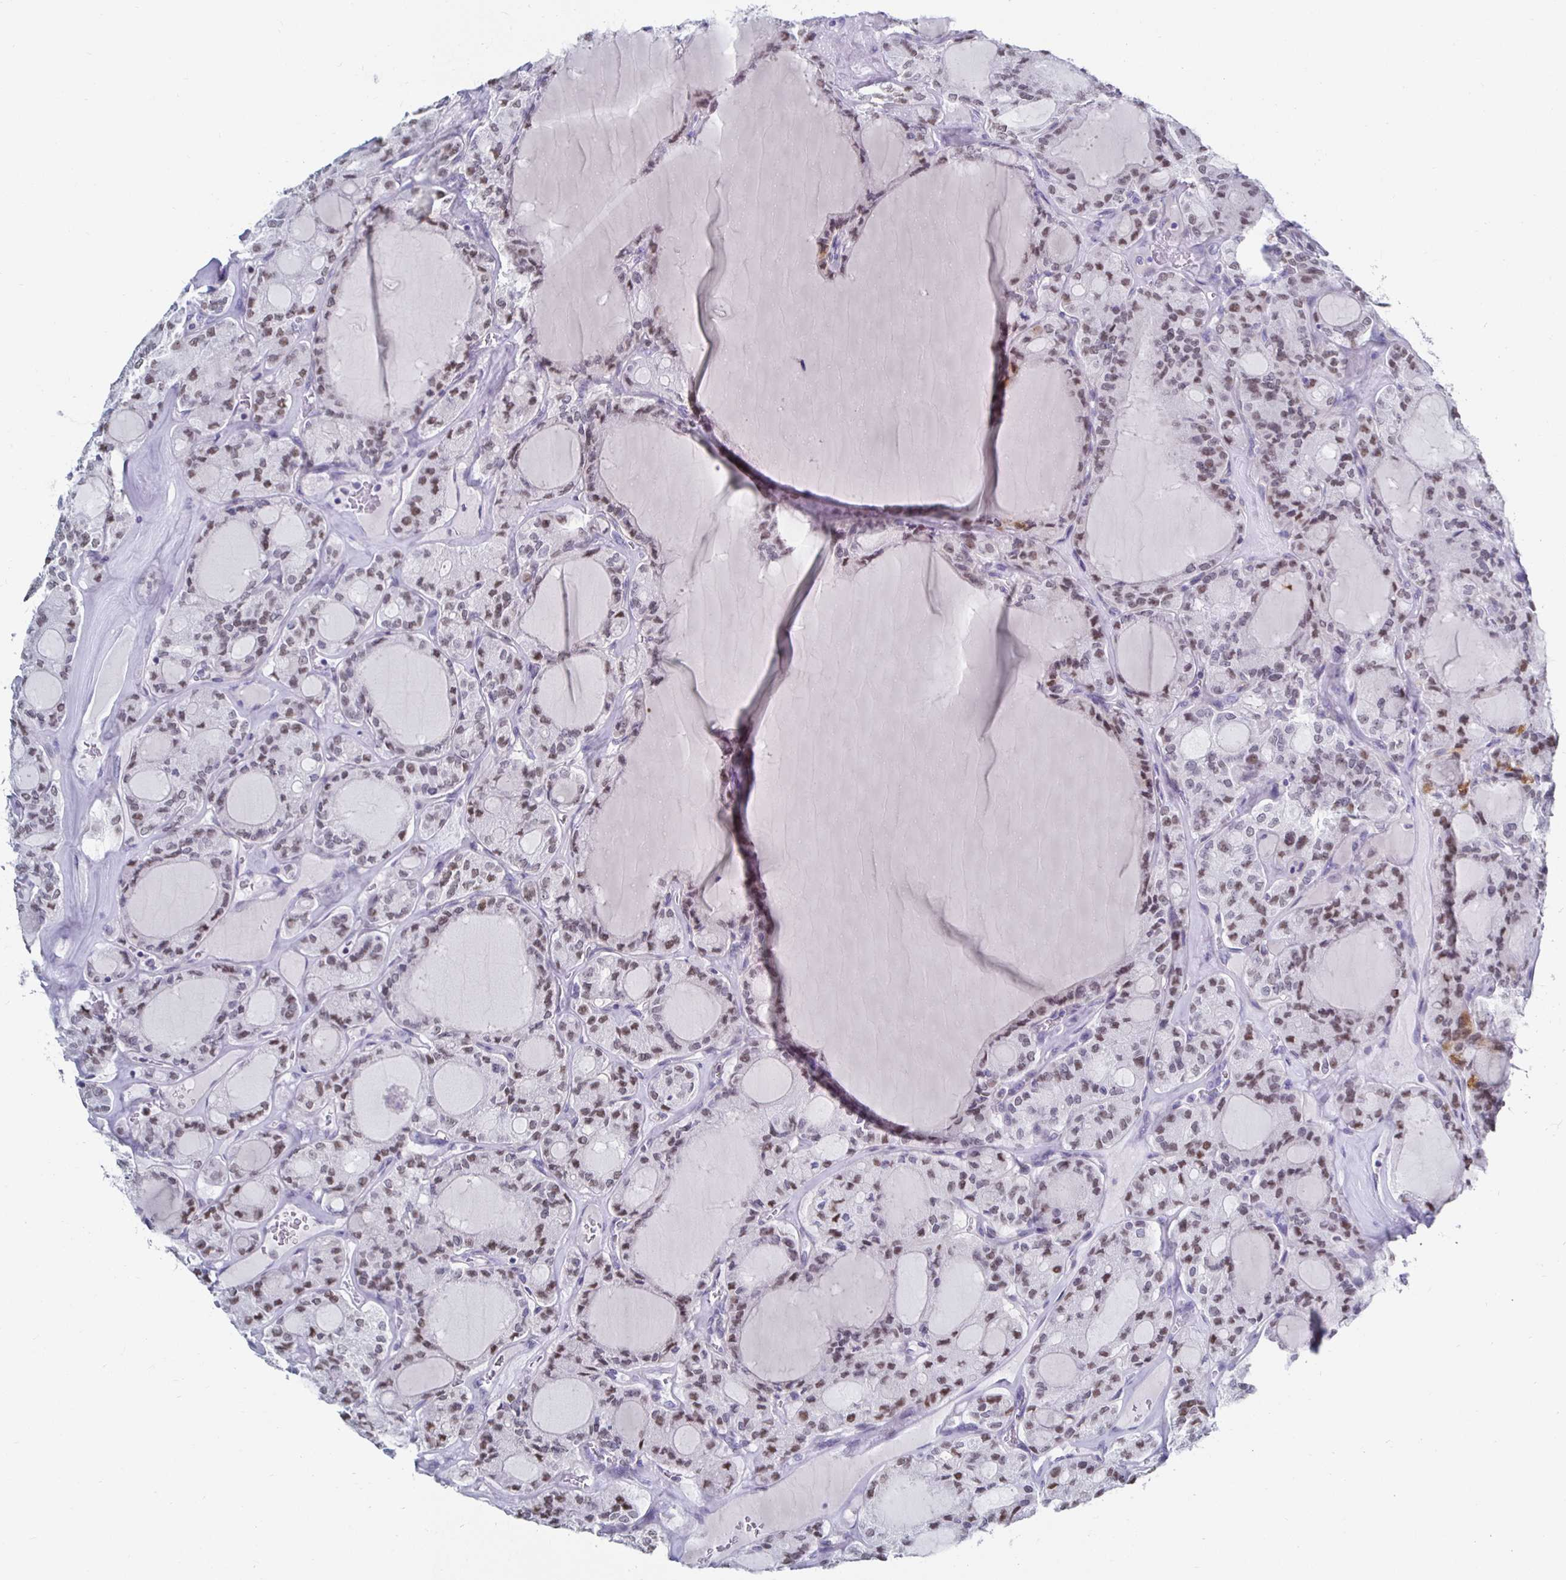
{"staining": {"intensity": "moderate", "quantity": "25%-75%", "location": "cytoplasmic/membranous,nuclear"}, "tissue": "thyroid cancer", "cell_type": "Tumor cells", "image_type": "cancer", "snomed": [{"axis": "morphology", "description": "Papillary adenocarcinoma, NOS"}, {"axis": "topography", "description": "Thyroid gland"}], "caption": "Human thyroid cancer (papillary adenocarcinoma) stained with a protein marker shows moderate staining in tumor cells.", "gene": "NOCT", "patient": {"sex": "male", "age": 87}}